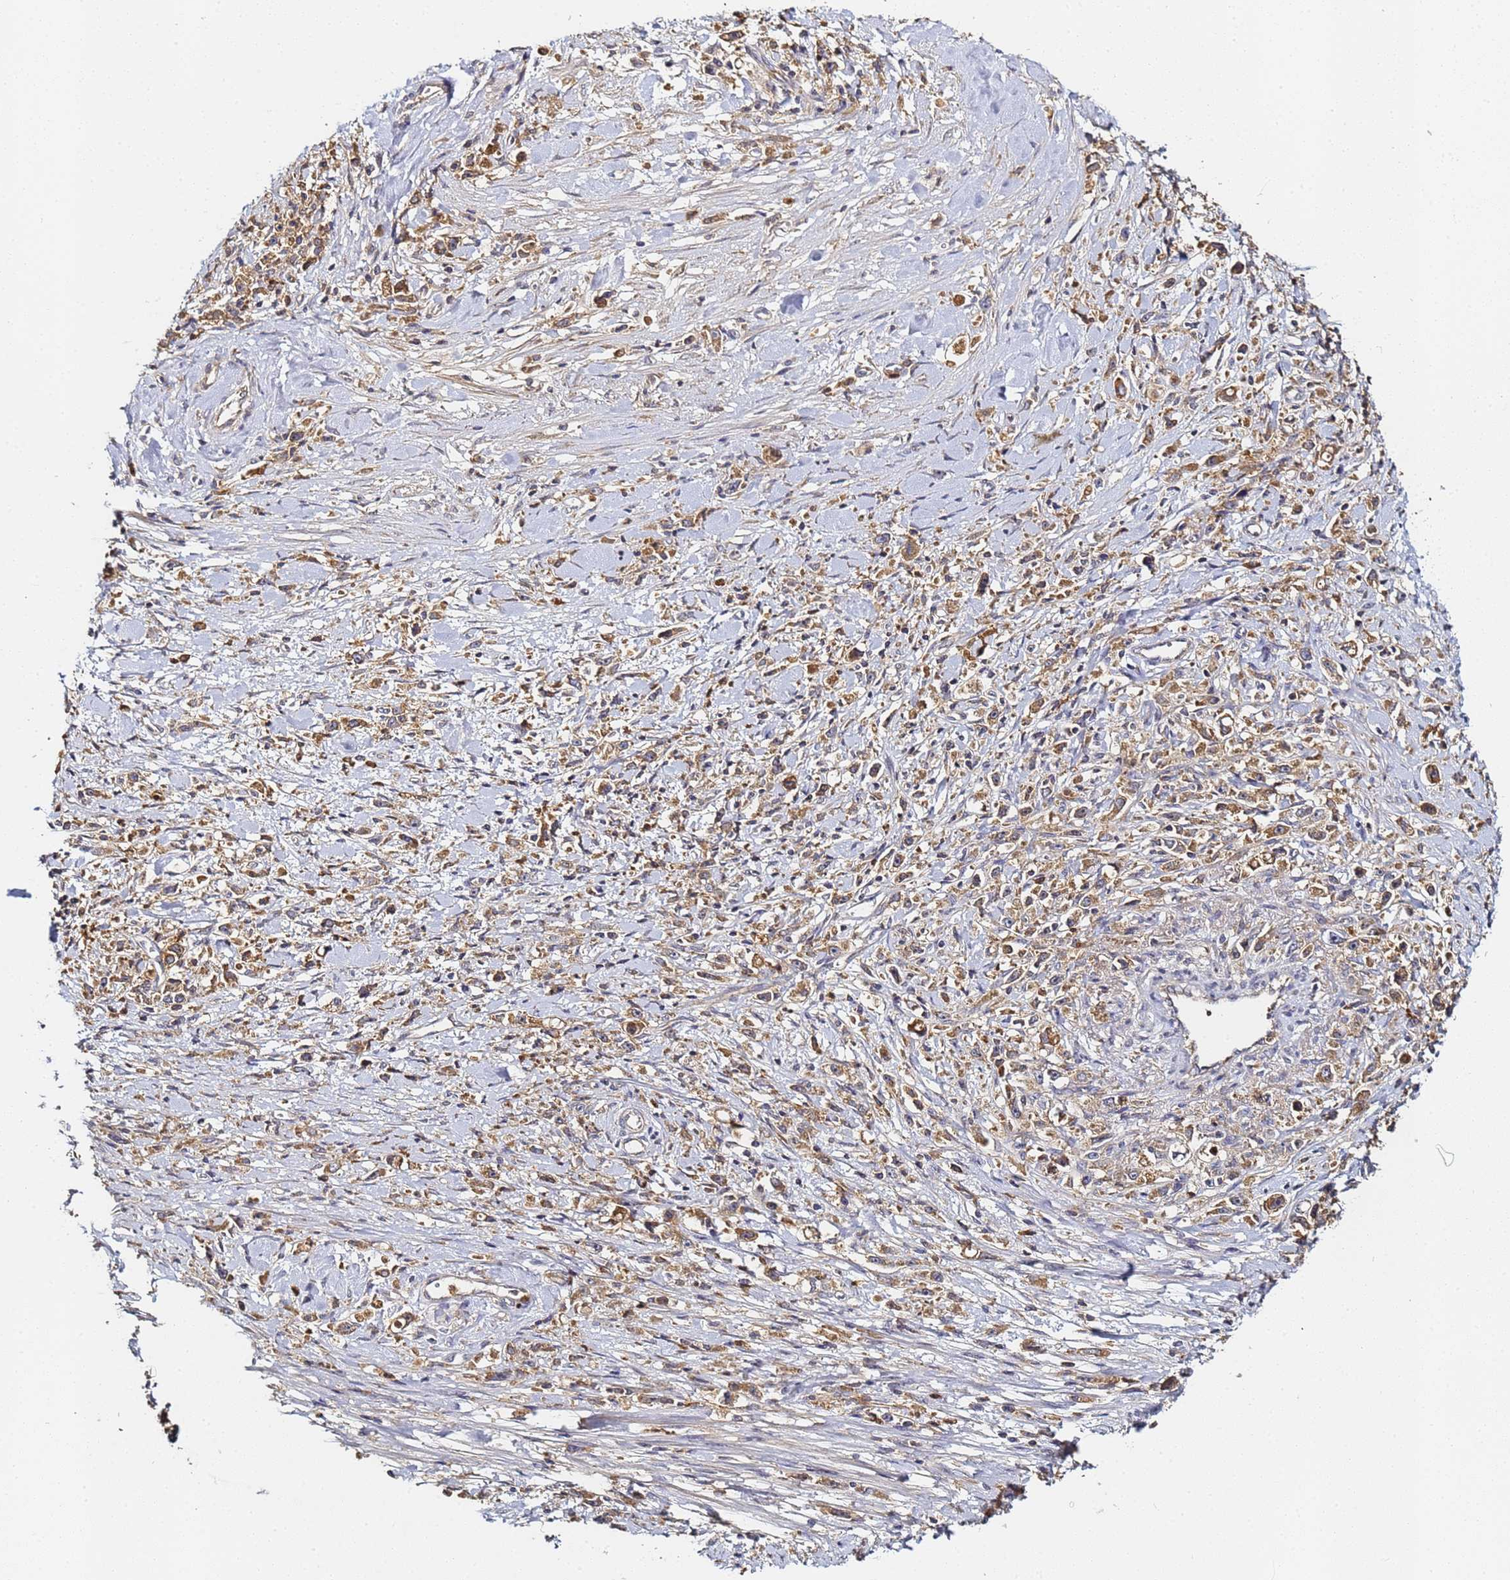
{"staining": {"intensity": "moderate", "quantity": ">75%", "location": "cytoplasmic/membranous"}, "tissue": "stomach cancer", "cell_type": "Tumor cells", "image_type": "cancer", "snomed": [{"axis": "morphology", "description": "Adenocarcinoma, NOS"}, {"axis": "topography", "description": "Stomach"}], "caption": "Immunohistochemistry of adenocarcinoma (stomach) demonstrates medium levels of moderate cytoplasmic/membranous expression in about >75% of tumor cells. The staining is performed using DAB (3,3'-diaminobenzidine) brown chromogen to label protein expression. The nuclei are counter-stained blue using hematoxylin.", "gene": "LRRC69", "patient": {"sex": "female", "age": 59}}